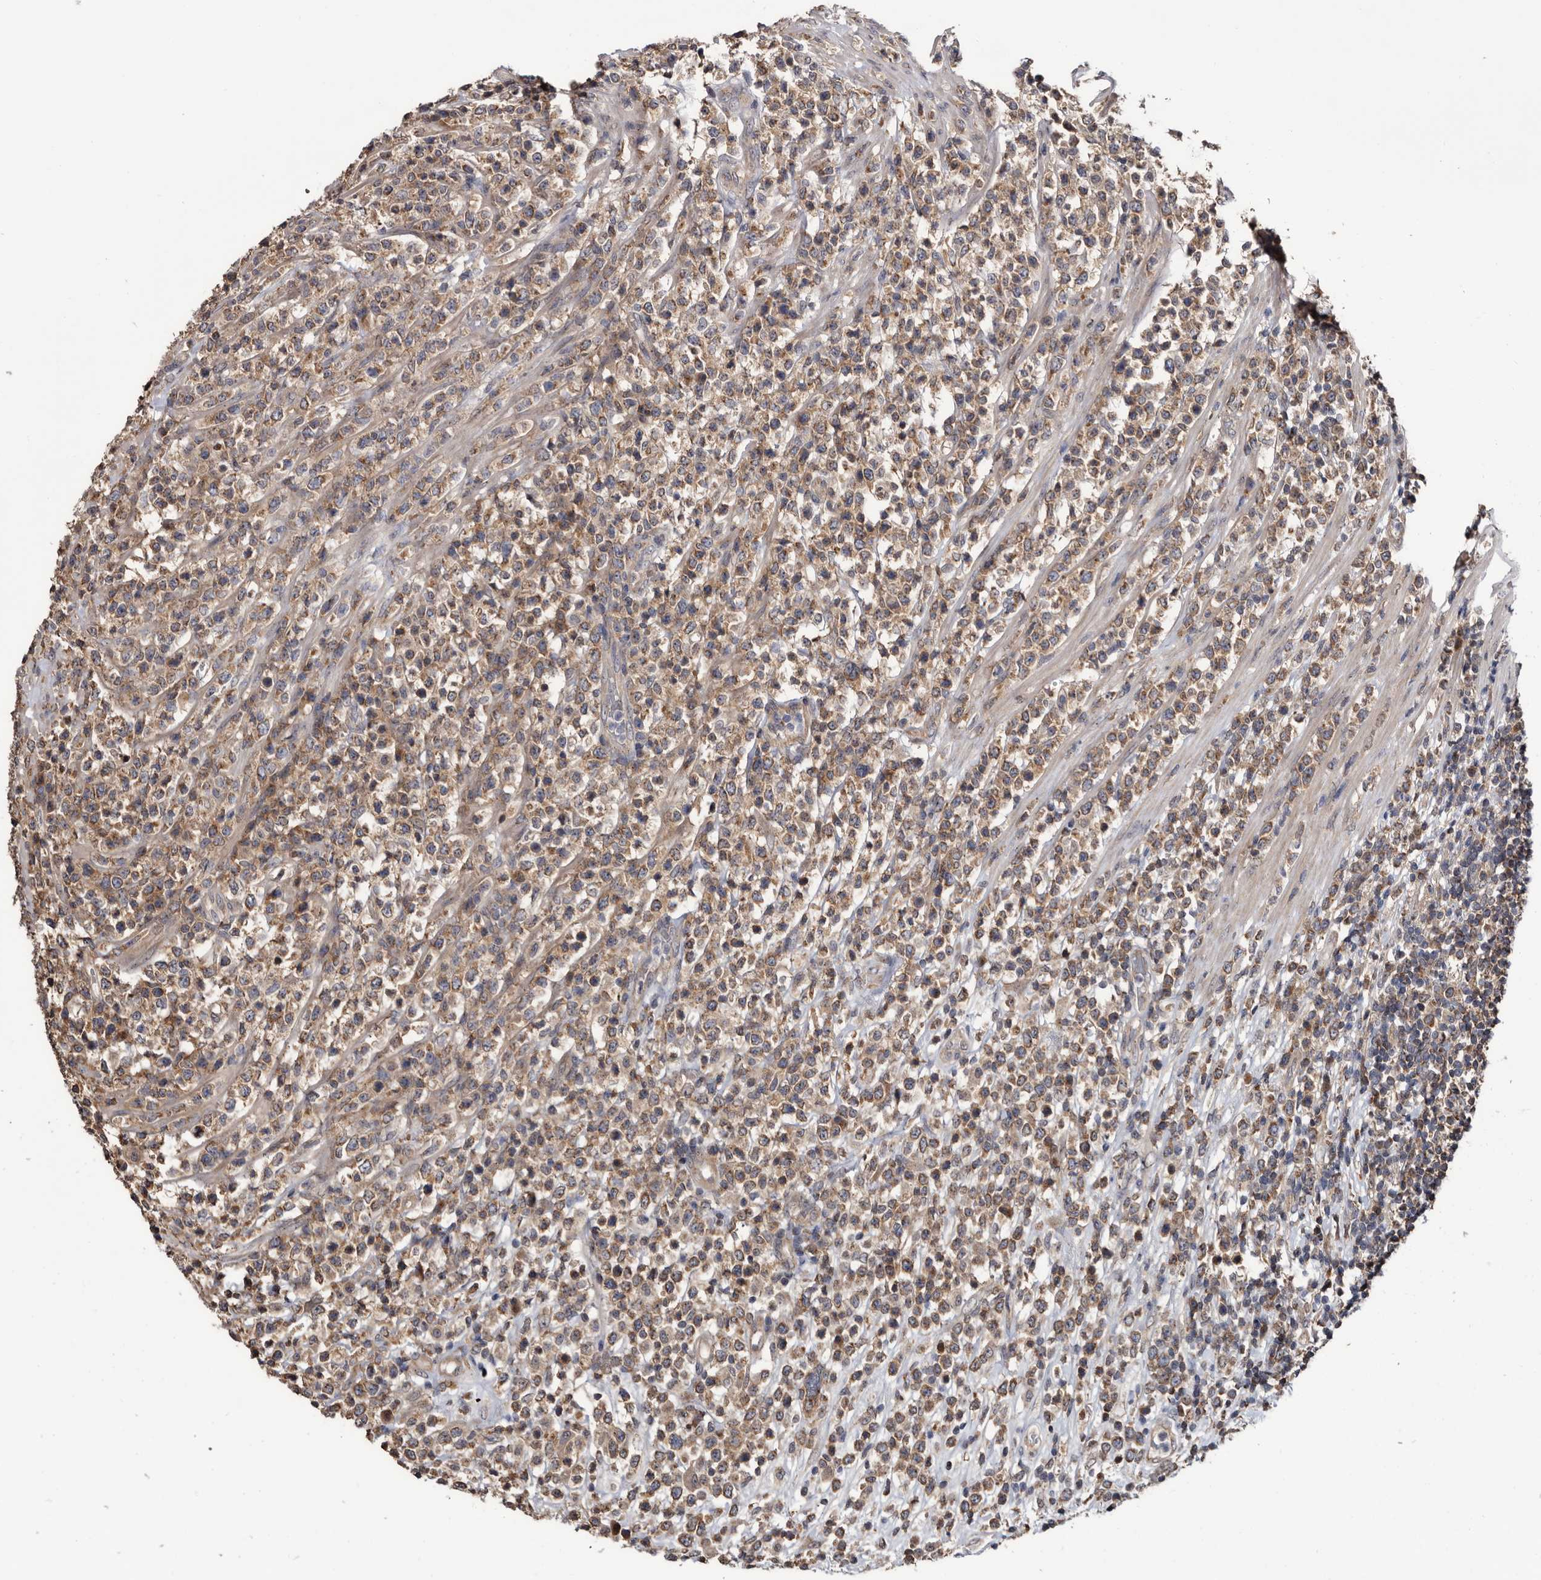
{"staining": {"intensity": "moderate", "quantity": ">75%", "location": "cytoplasmic/membranous"}, "tissue": "lymphoma", "cell_type": "Tumor cells", "image_type": "cancer", "snomed": [{"axis": "morphology", "description": "Malignant lymphoma, non-Hodgkin's type, High grade"}, {"axis": "topography", "description": "Colon"}], "caption": "Immunohistochemical staining of lymphoma reveals moderate cytoplasmic/membranous protein staining in approximately >75% of tumor cells. (DAB IHC with brightfield microscopy, high magnification).", "gene": "TTI2", "patient": {"sex": "female", "age": 53}}